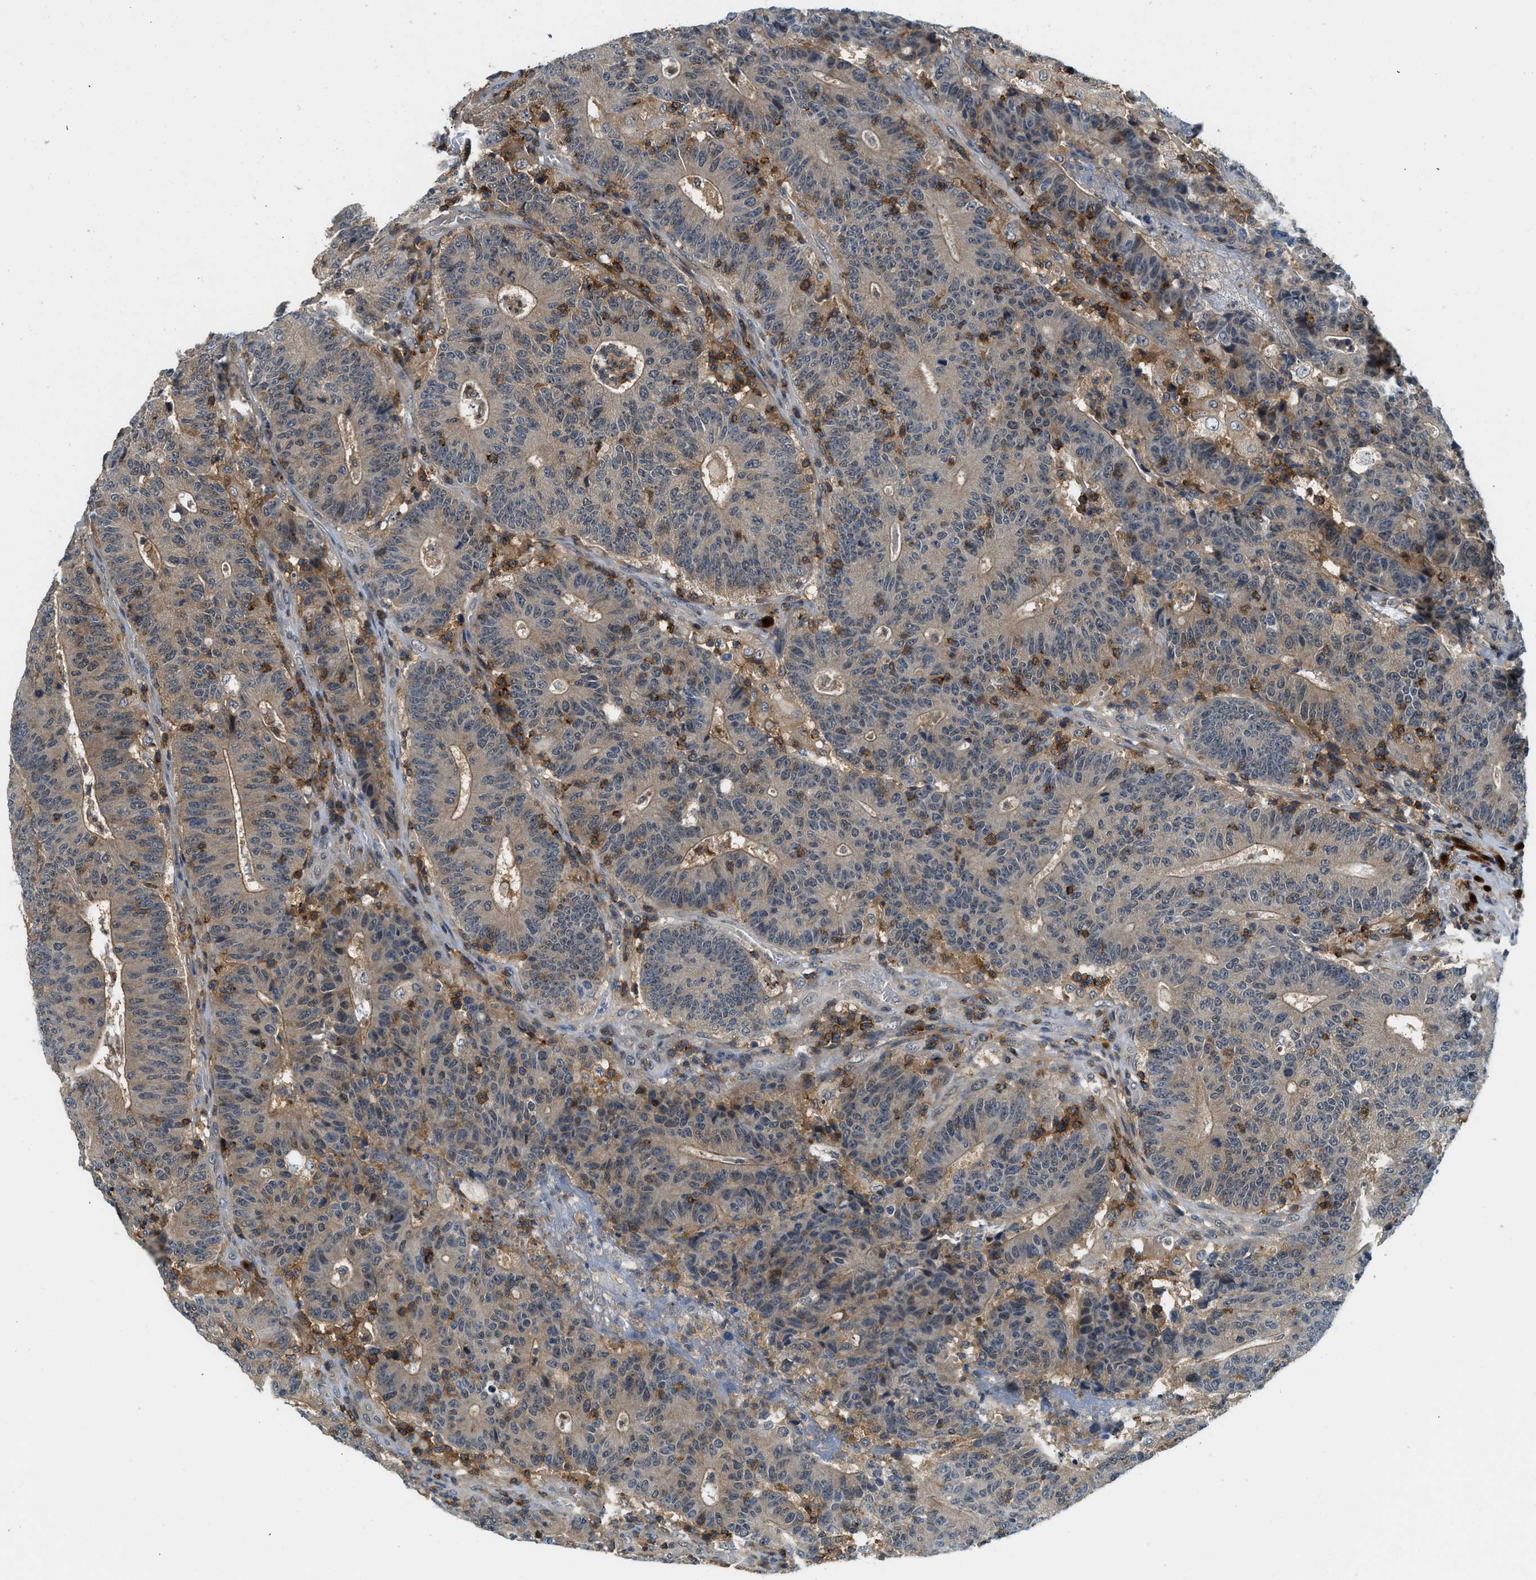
{"staining": {"intensity": "weak", "quantity": ">75%", "location": "cytoplasmic/membranous"}, "tissue": "colorectal cancer", "cell_type": "Tumor cells", "image_type": "cancer", "snomed": [{"axis": "morphology", "description": "Normal tissue, NOS"}, {"axis": "morphology", "description": "Adenocarcinoma, NOS"}, {"axis": "topography", "description": "Colon"}], "caption": "IHC micrograph of neoplastic tissue: human colorectal cancer stained using immunohistochemistry (IHC) displays low levels of weak protein expression localized specifically in the cytoplasmic/membranous of tumor cells, appearing as a cytoplasmic/membranous brown color.", "gene": "GMPPB", "patient": {"sex": "female", "age": 75}}